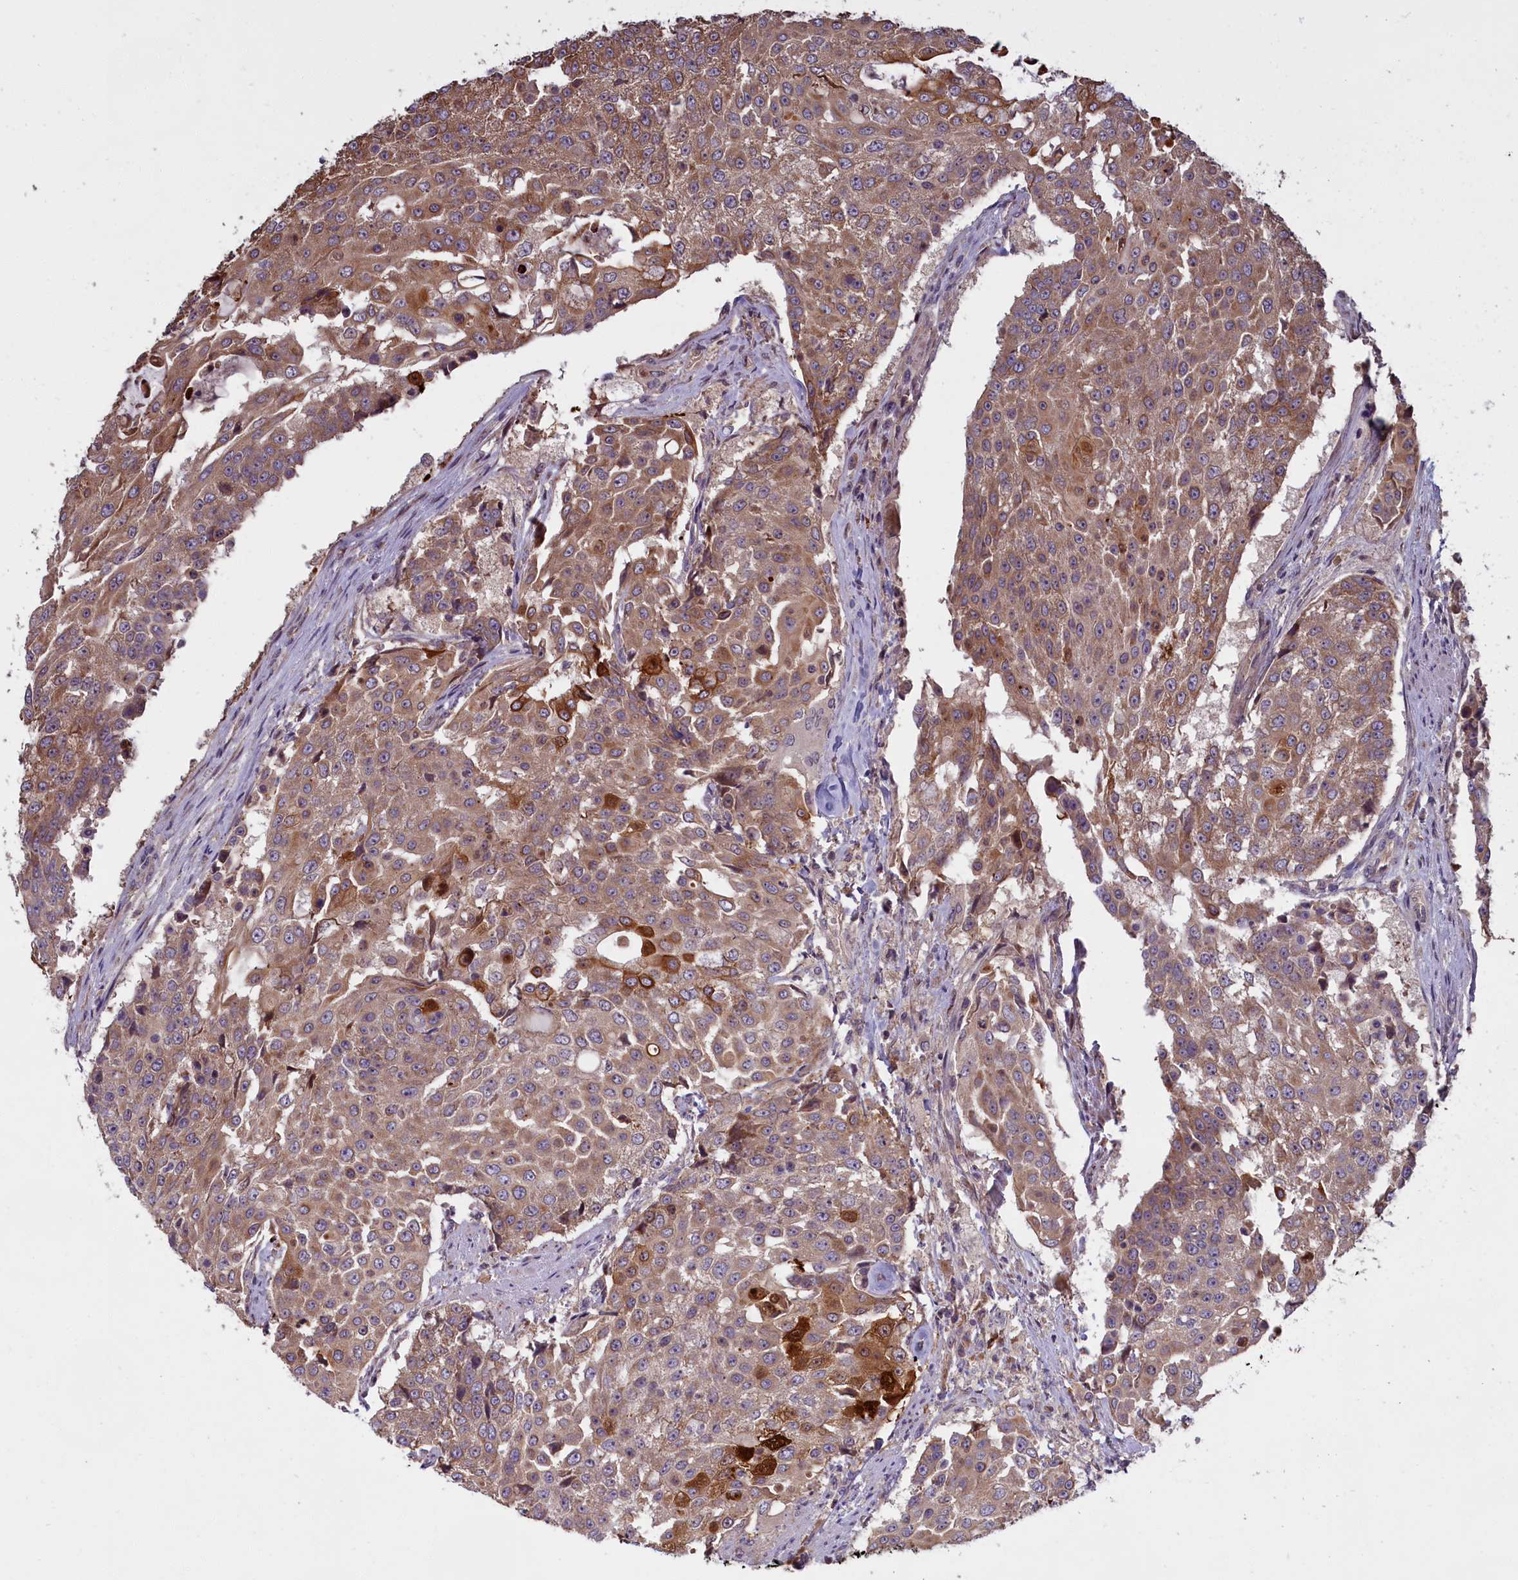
{"staining": {"intensity": "moderate", "quantity": ">75%", "location": "cytoplasmic/membranous"}, "tissue": "urothelial cancer", "cell_type": "Tumor cells", "image_type": "cancer", "snomed": [{"axis": "morphology", "description": "Urothelial carcinoma, High grade"}, {"axis": "topography", "description": "Urinary bladder"}], "caption": "Protein expression analysis of human urothelial carcinoma (high-grade) reveals moderate cytoplasmic/membranous staining in about >75% of tumor cells.", "gene": "DENND1B", "patient": {"sex": "female", "age": 63}}